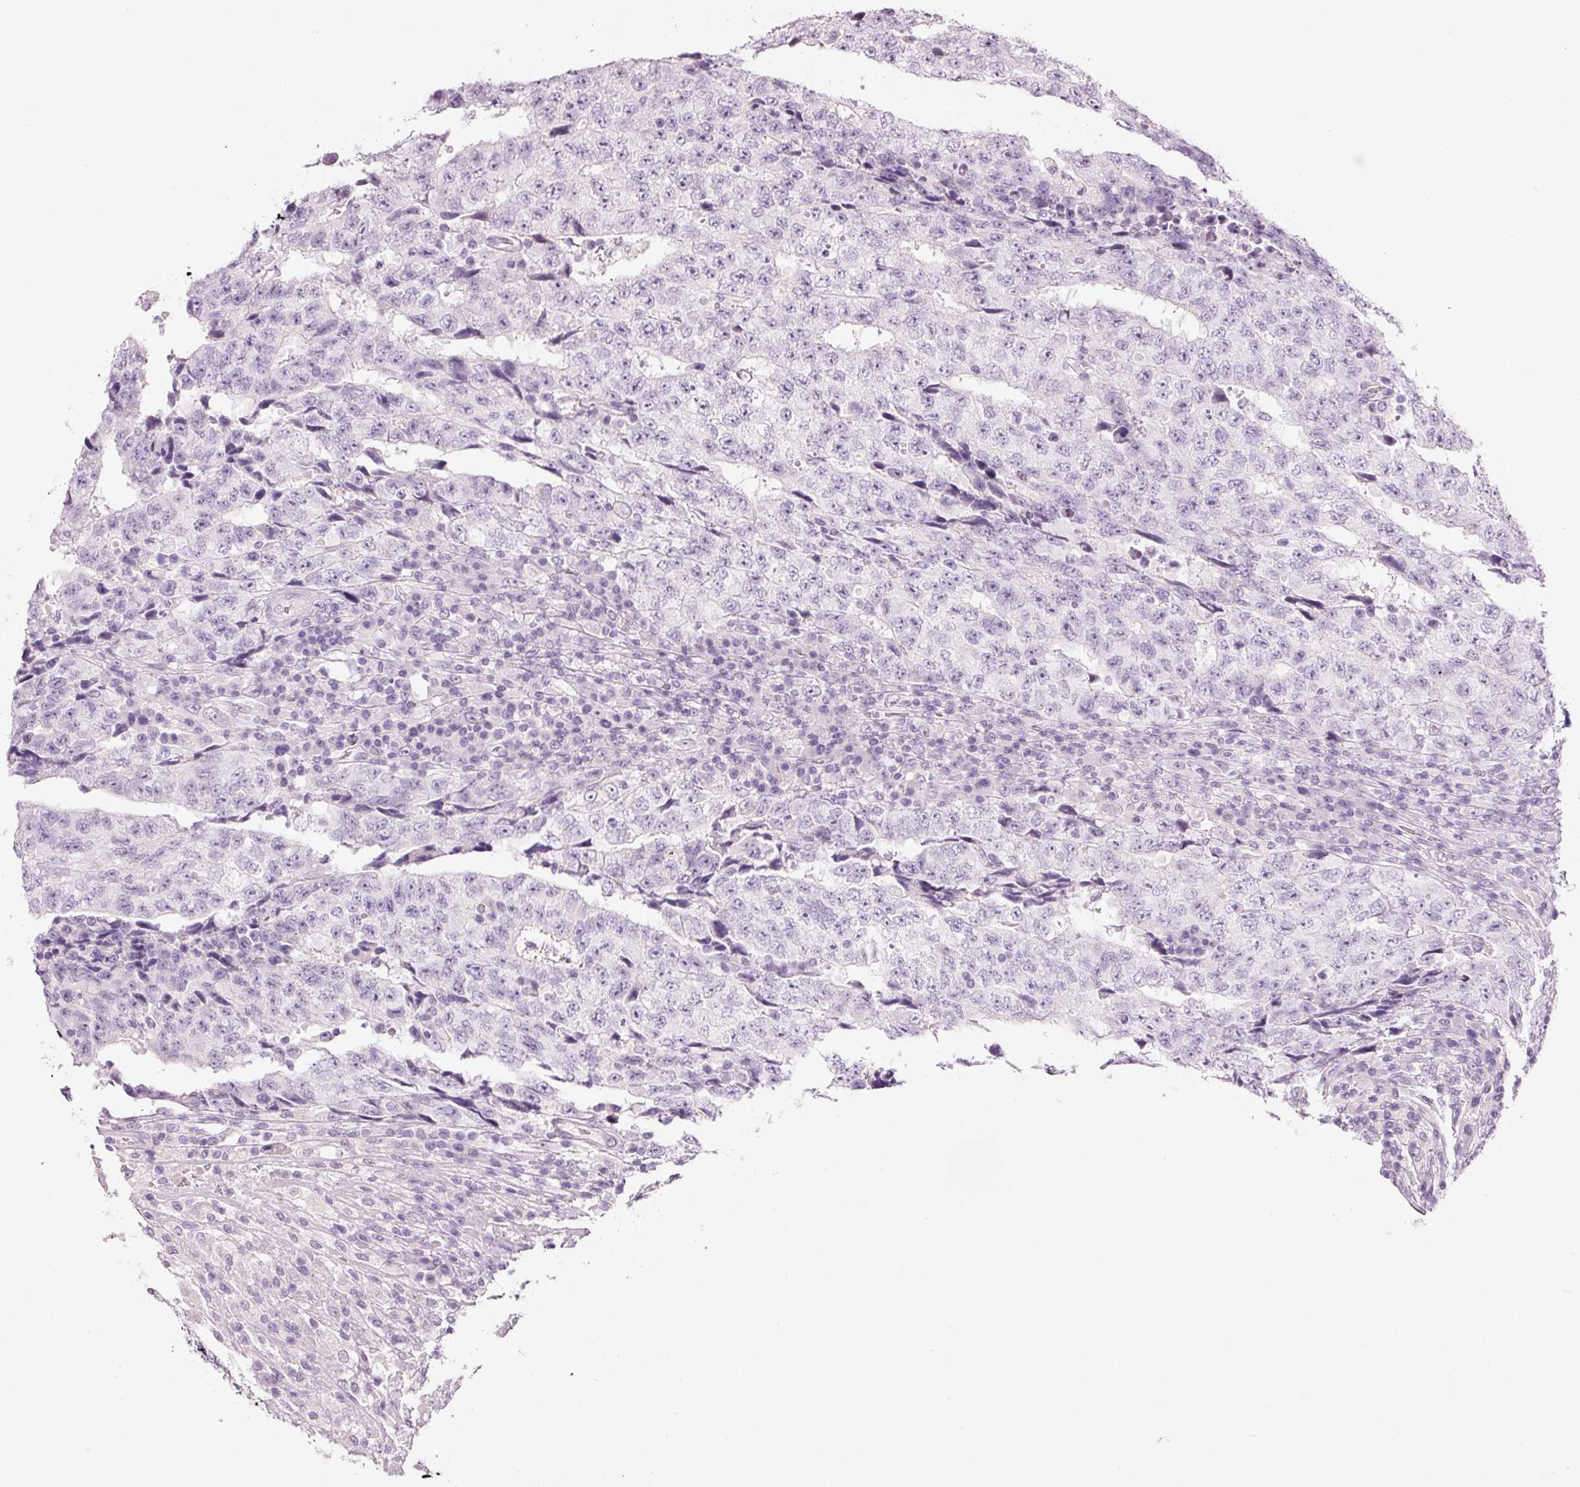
{"staining": {"intensity": "negative", "quantity": "none", "location": "none"}, "tissue": "testis cancer", "cell_type": "Tumor cells", "image_type": "cancer", "snomed": [{"axis": "morphology", "description": "Necrosis, NOS"}, {"axis": "morphology", "description": "Carcinoma, Embryonal, NOS"}, {"axis": "topography", "description": "Testis"}], "caption": "An immunohistochemistry photomicrograph of testis cancer is shown. There is no staining in tumor cells of testis cancer.", "gene": "ANKRD20A1", "patient": {"sex": "male", "age": 19}}